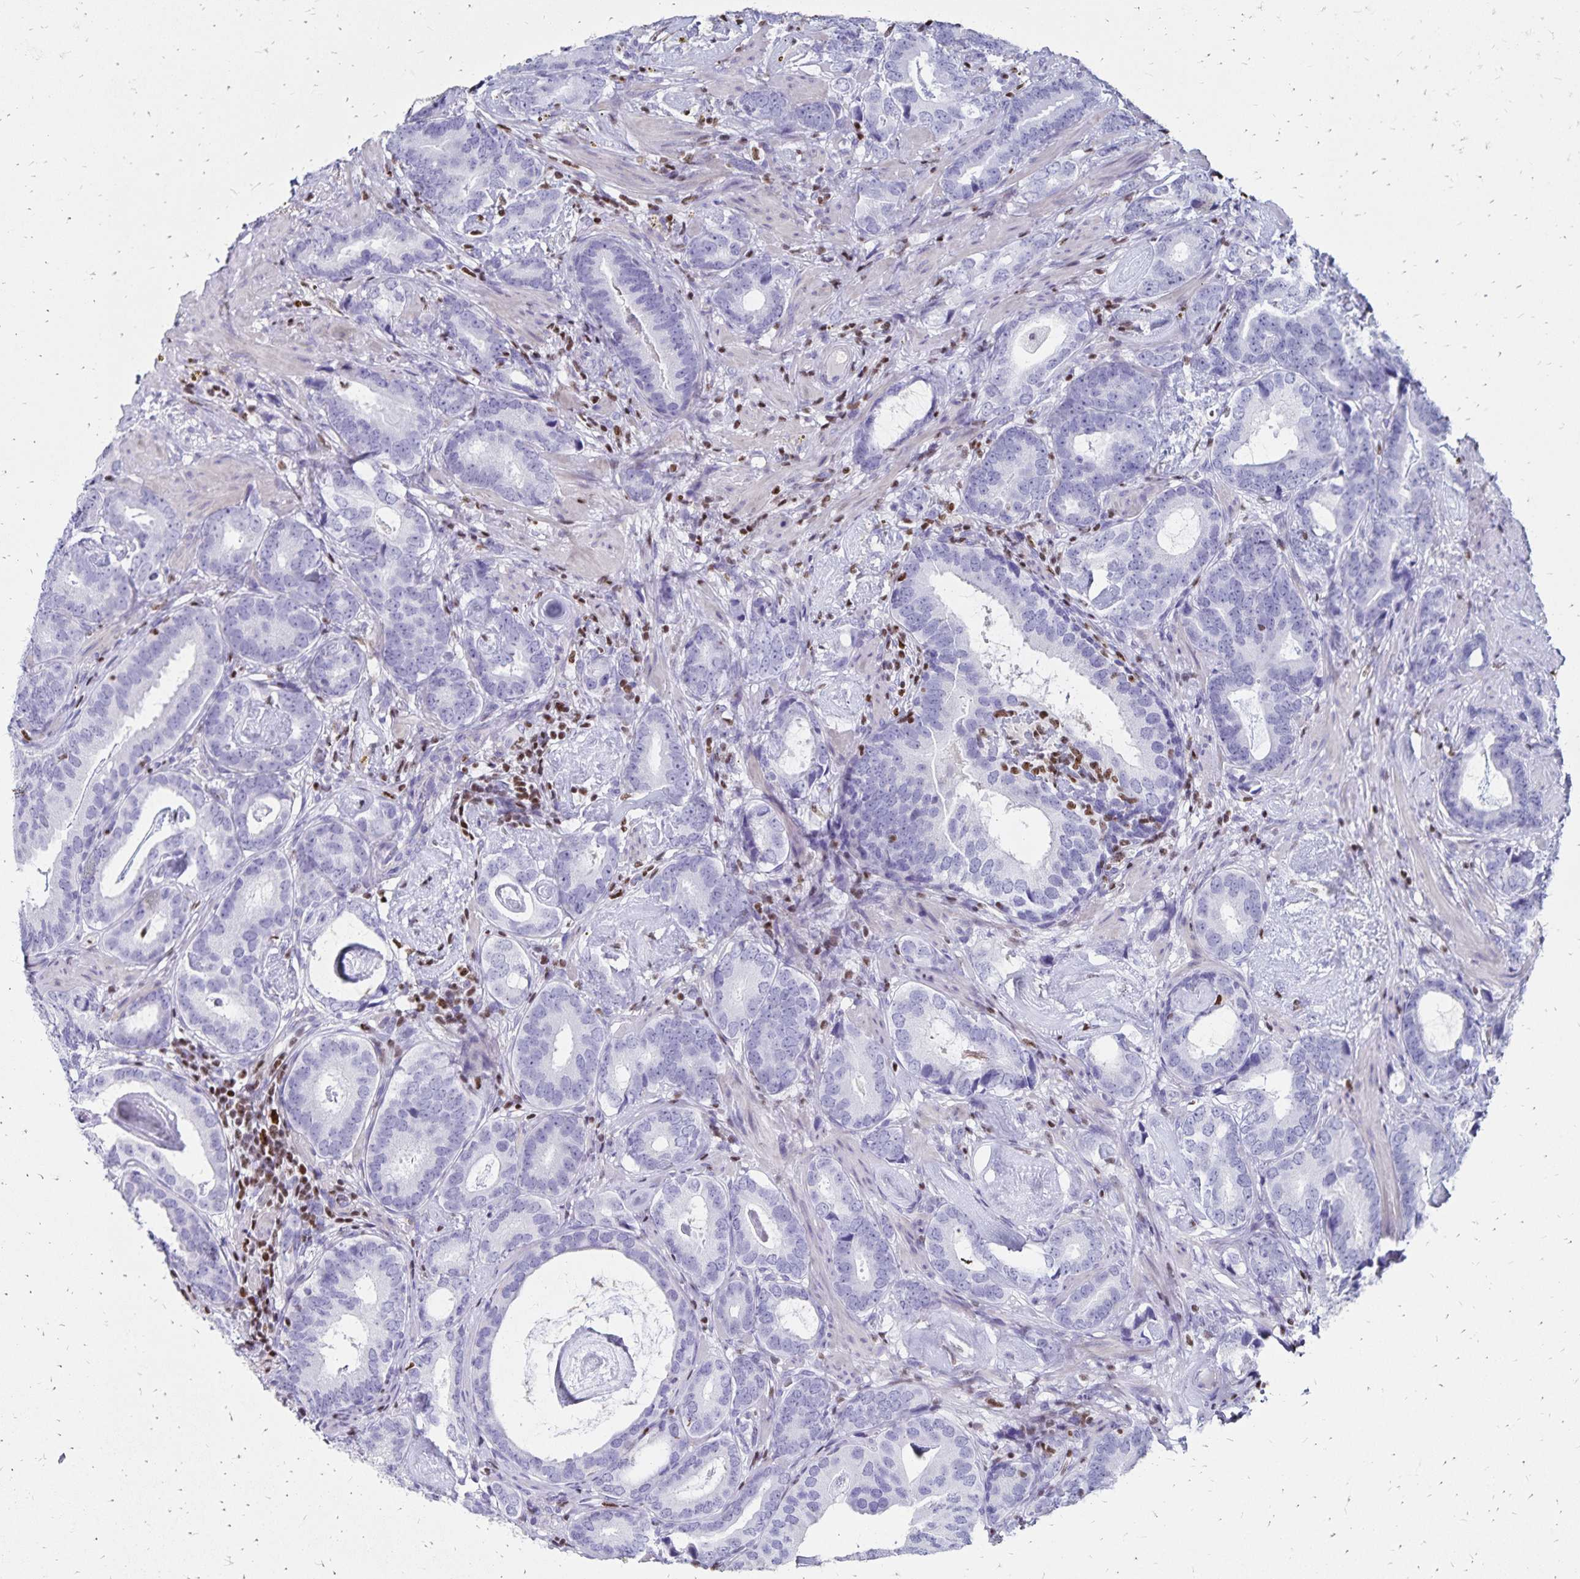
{"staining": {"intensity": "negative", "quantity": "none", "location": "none"}, "tissue": "prostate cancer", "cell_type": "Tumor cells", "image_type": "cancer", "snomed": [{"axis": "morphology", "description": "Adenocarcinoma, Low grade"}, {"axis": "topography", "description": "Prostate and seminal vesicle, NOS"}], "caption": "Tumor cells show no significant positivity in low-grade adenocarcinoma (prostate). Brightfield microscopy of immunohistochemistry stained with DAB (brown) and hematoxylin (blue), captured at high magnification.", "gene": "IKZF1", "patient": {"sex": "male", "age": 71}}